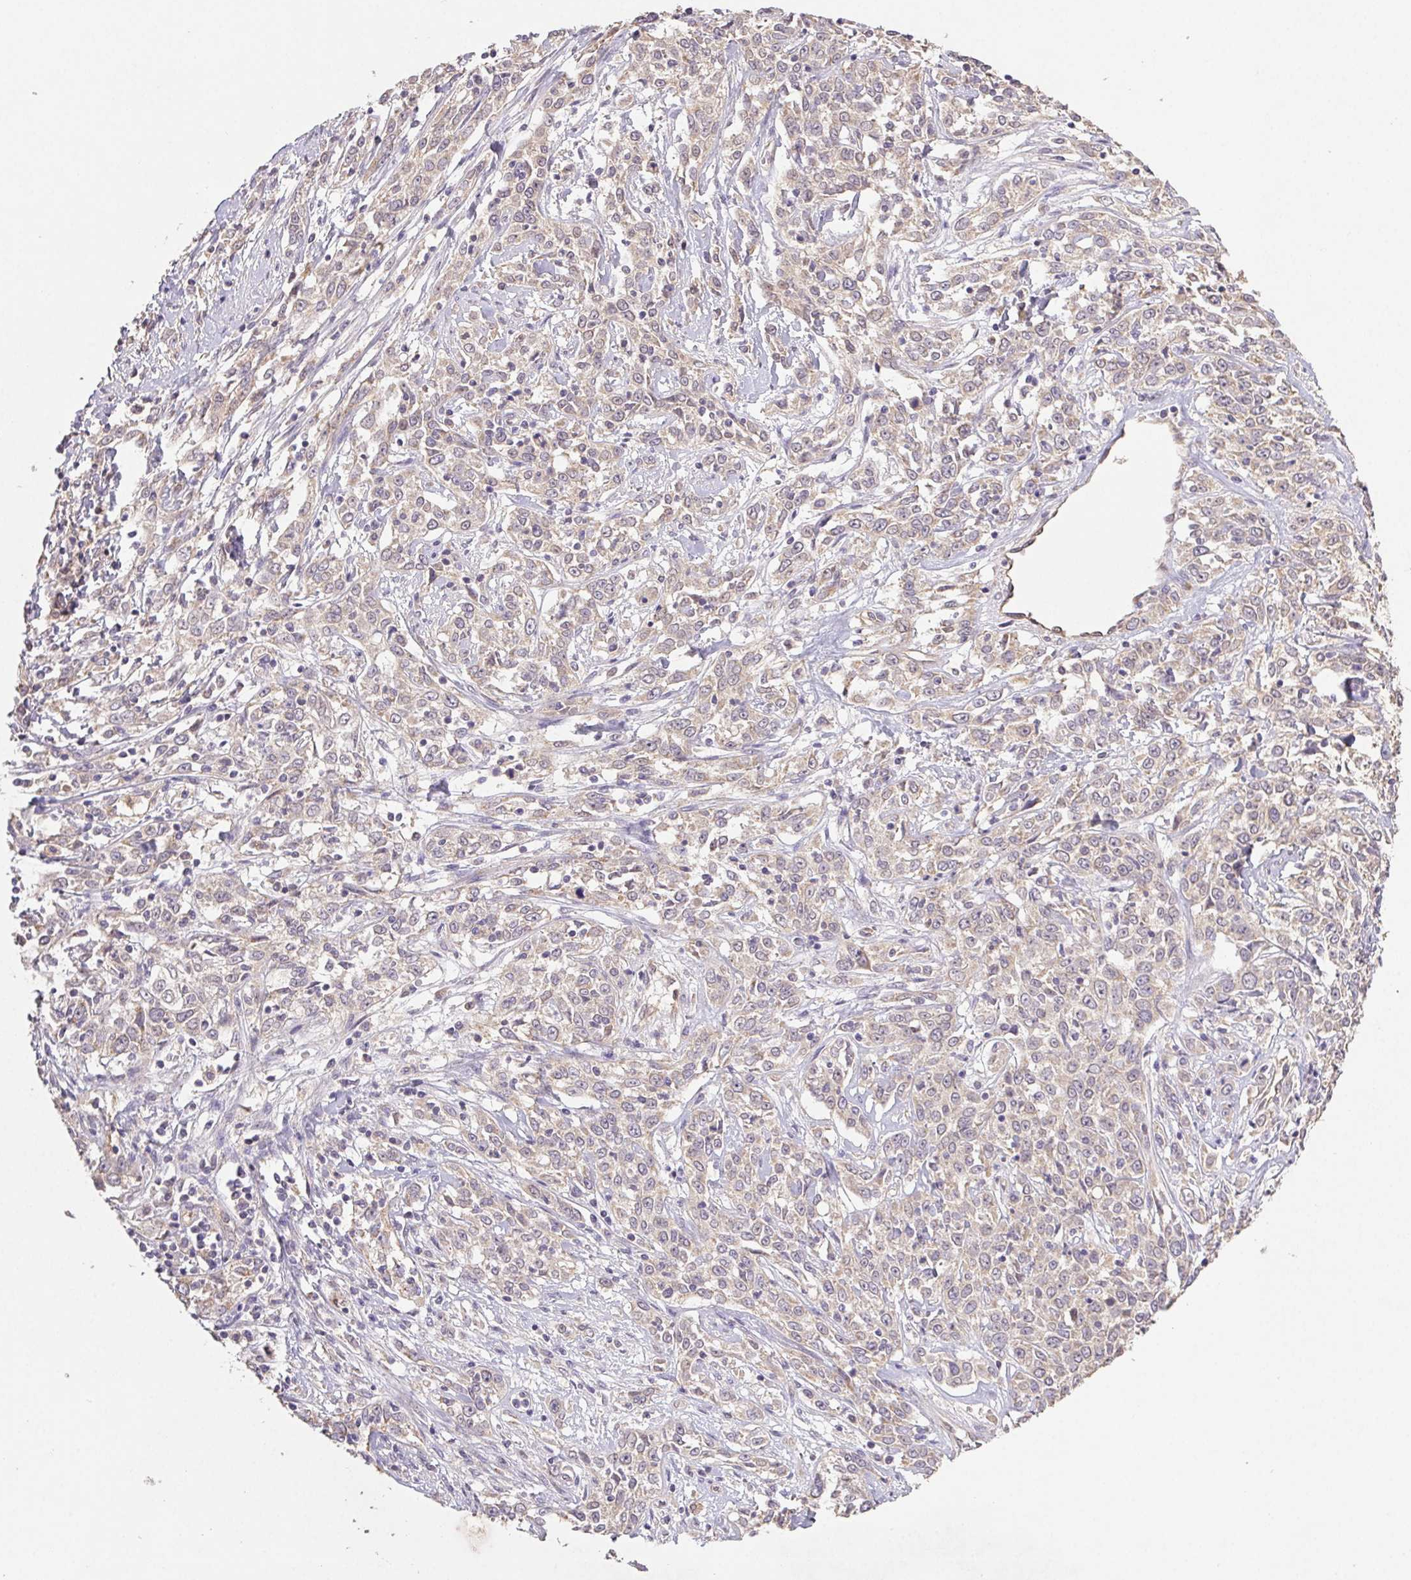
{"staining": {"intensity": "weak", "quantity": "25%-75%", "location": "cytoplasmic/membranous"}, "tissue": "cervical cancer", "cell_type": "Tumor cells", "image_type": "cancer", "snomed": [{"axis": "morphology", "description": "Adenocarcinoma, NOS"}, {"axis": "topography", "description": "Cervix"}], "caption": "Cervical adenocarcinoma stained for a protein (brown) demonstrates weak cytoplasmic/membranous positive expression in about 25%-75% of tumor cells.", "gene": "RAB11A", "patient": {"sex": "female", "age": 40}}